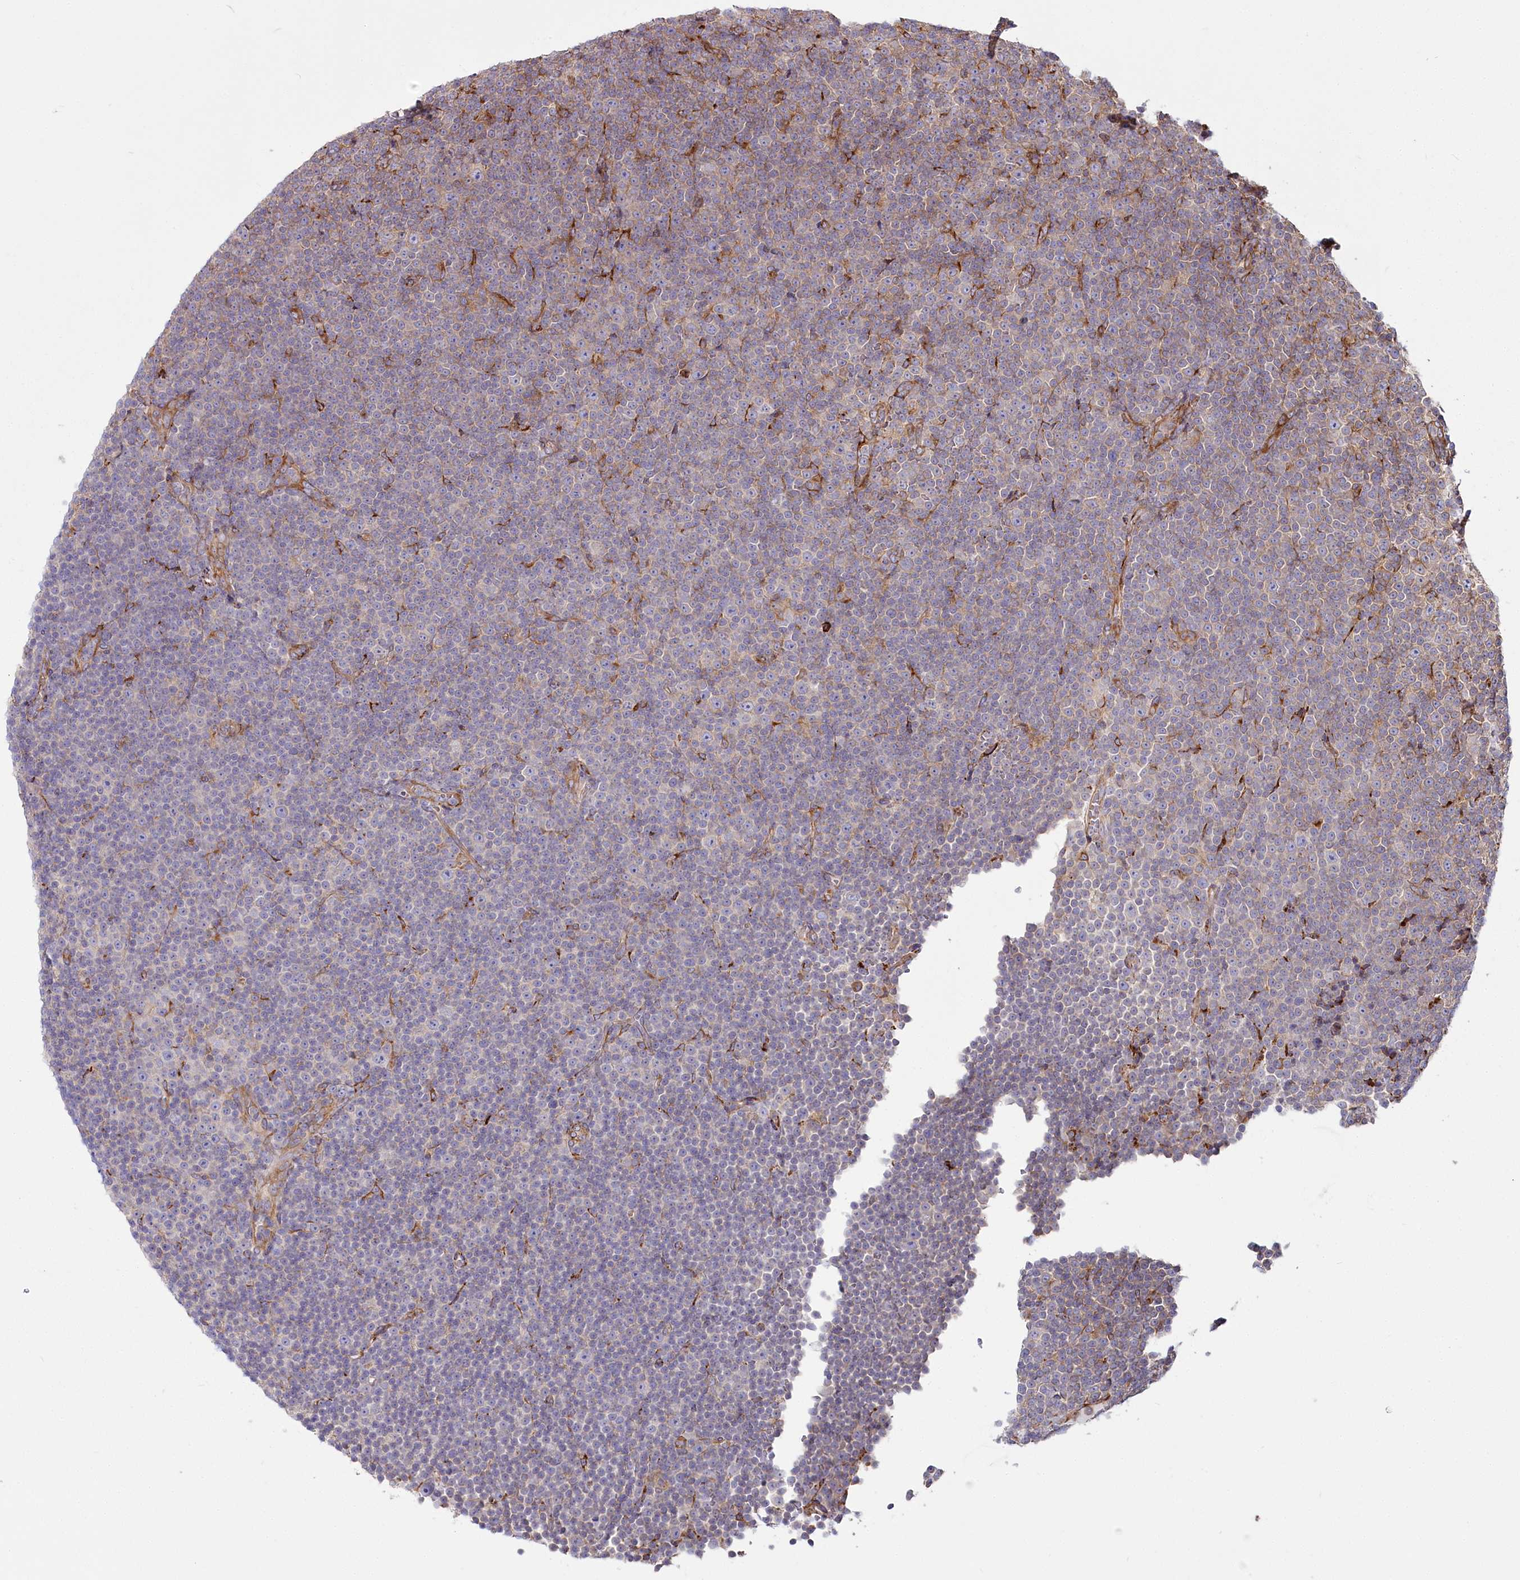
{"staining": {"intensity": "negative", "quantity": "none", "location": "none"}, "tissue": "lymphoma", "cell_type": "Tumor cells", "image_type": "cancer", "snomed": [{"axis": "morphology", "description": "Malignant lymphoma, non-Hodgkin's type, Low grade"}, {"axis": "topography", "description": "Lymph node"}], "caption": "Tumor cells are negative for brown protein staining in lymphoma.", "gene": "POGLUT1", "patient": {"sex": "female", "age": 67}}